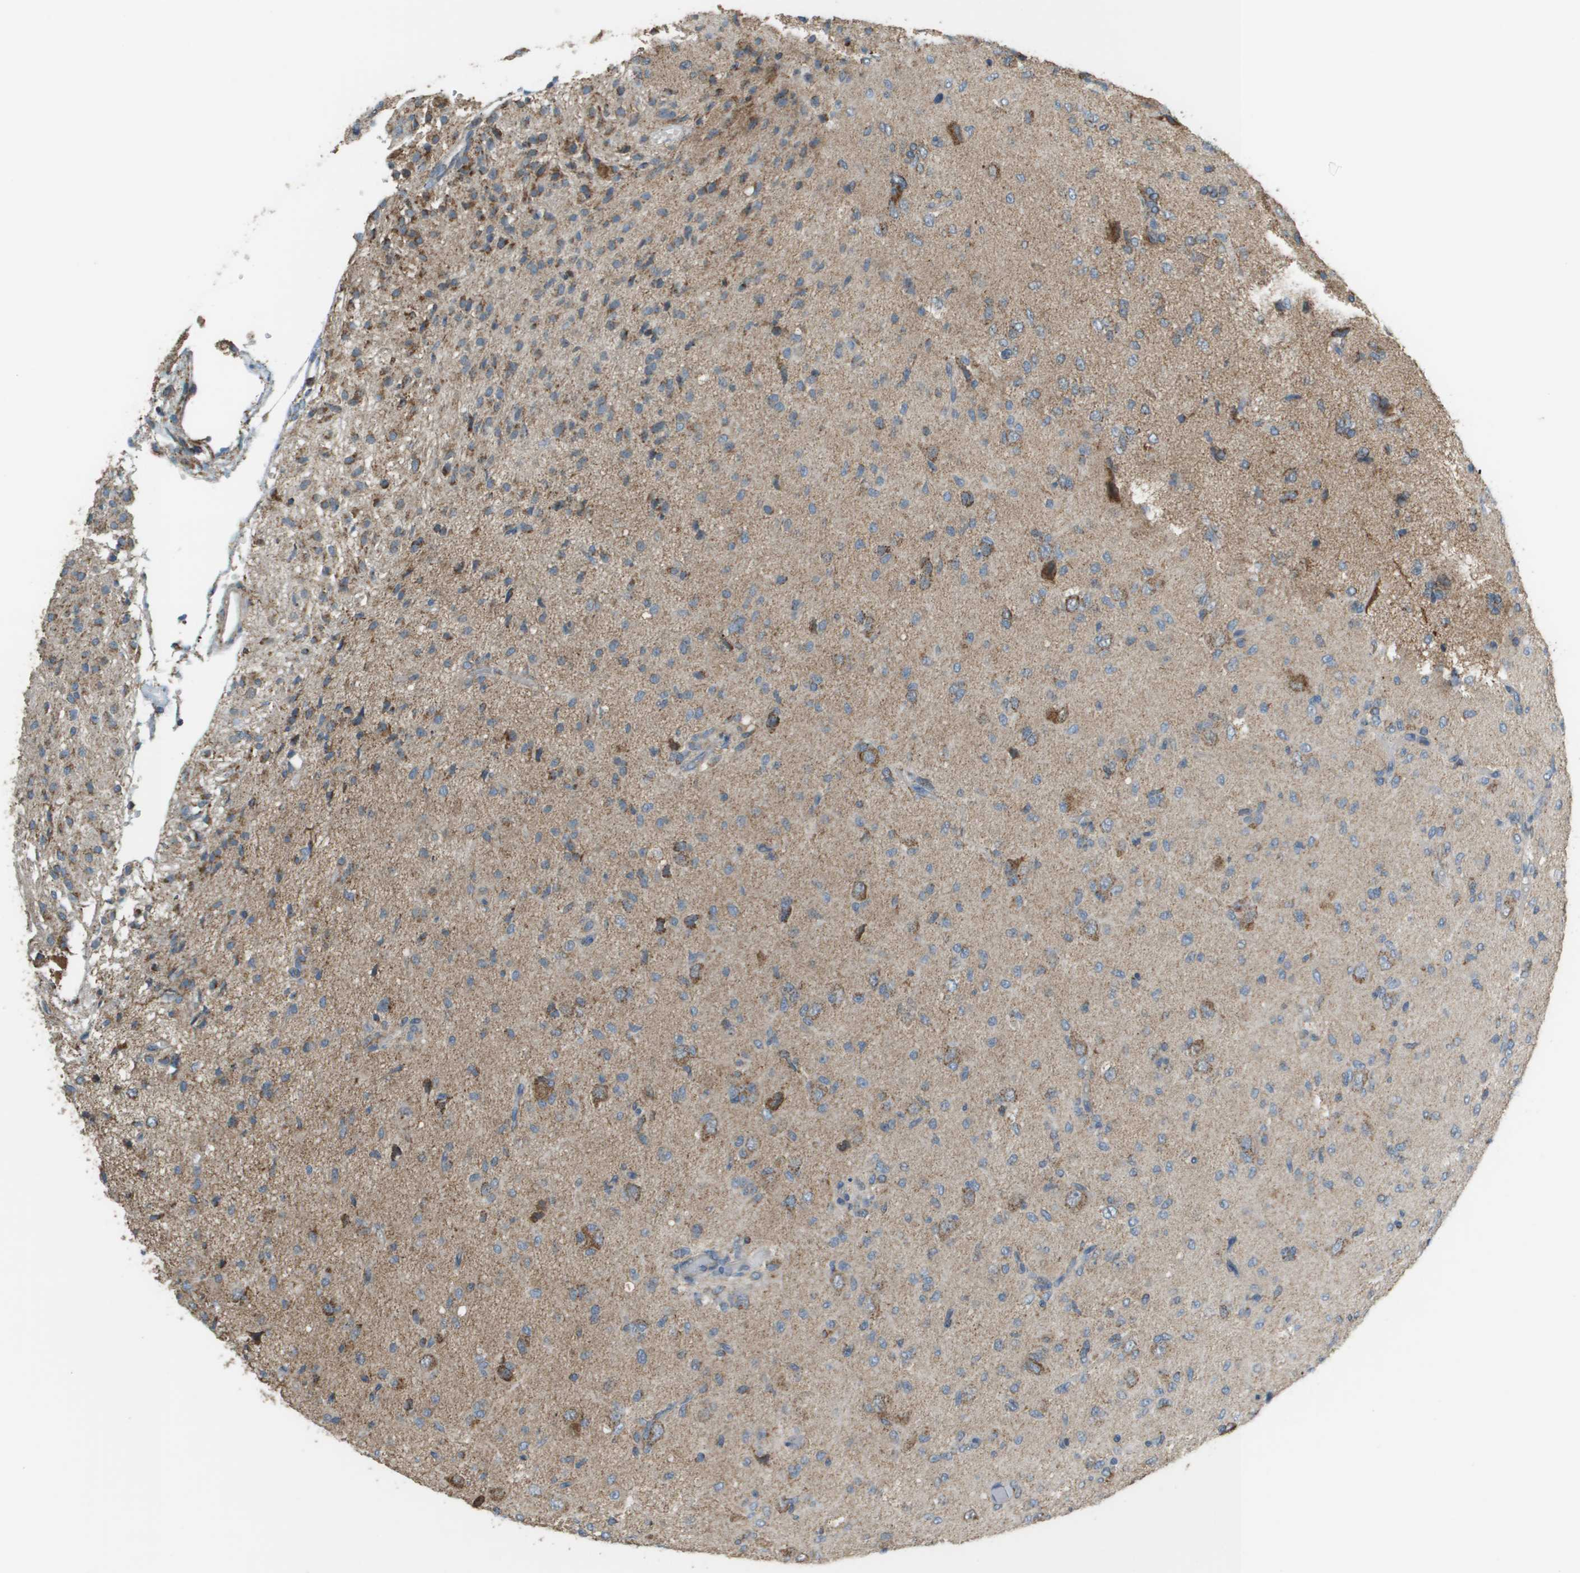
{"staining": {"intensity": "moderate", "quantity": "<25%", "location": "cytoplasmic/membranous"}, "tissue": "glioma", "cell_type": "Tumor cells", "image_type": "cancer", "snomed": [{"axis": "morphology", "description": "Glioma, malignant, High grade"}, {"axis": "topography", "description": "Brain"}], "caption": "The immunohistochemical stain highlights moderate cytoplasmic/membranous positivity in tumor cells of glioma tissue.", "gene": "FH", "patient": {"sex": "female", "age": 59}}